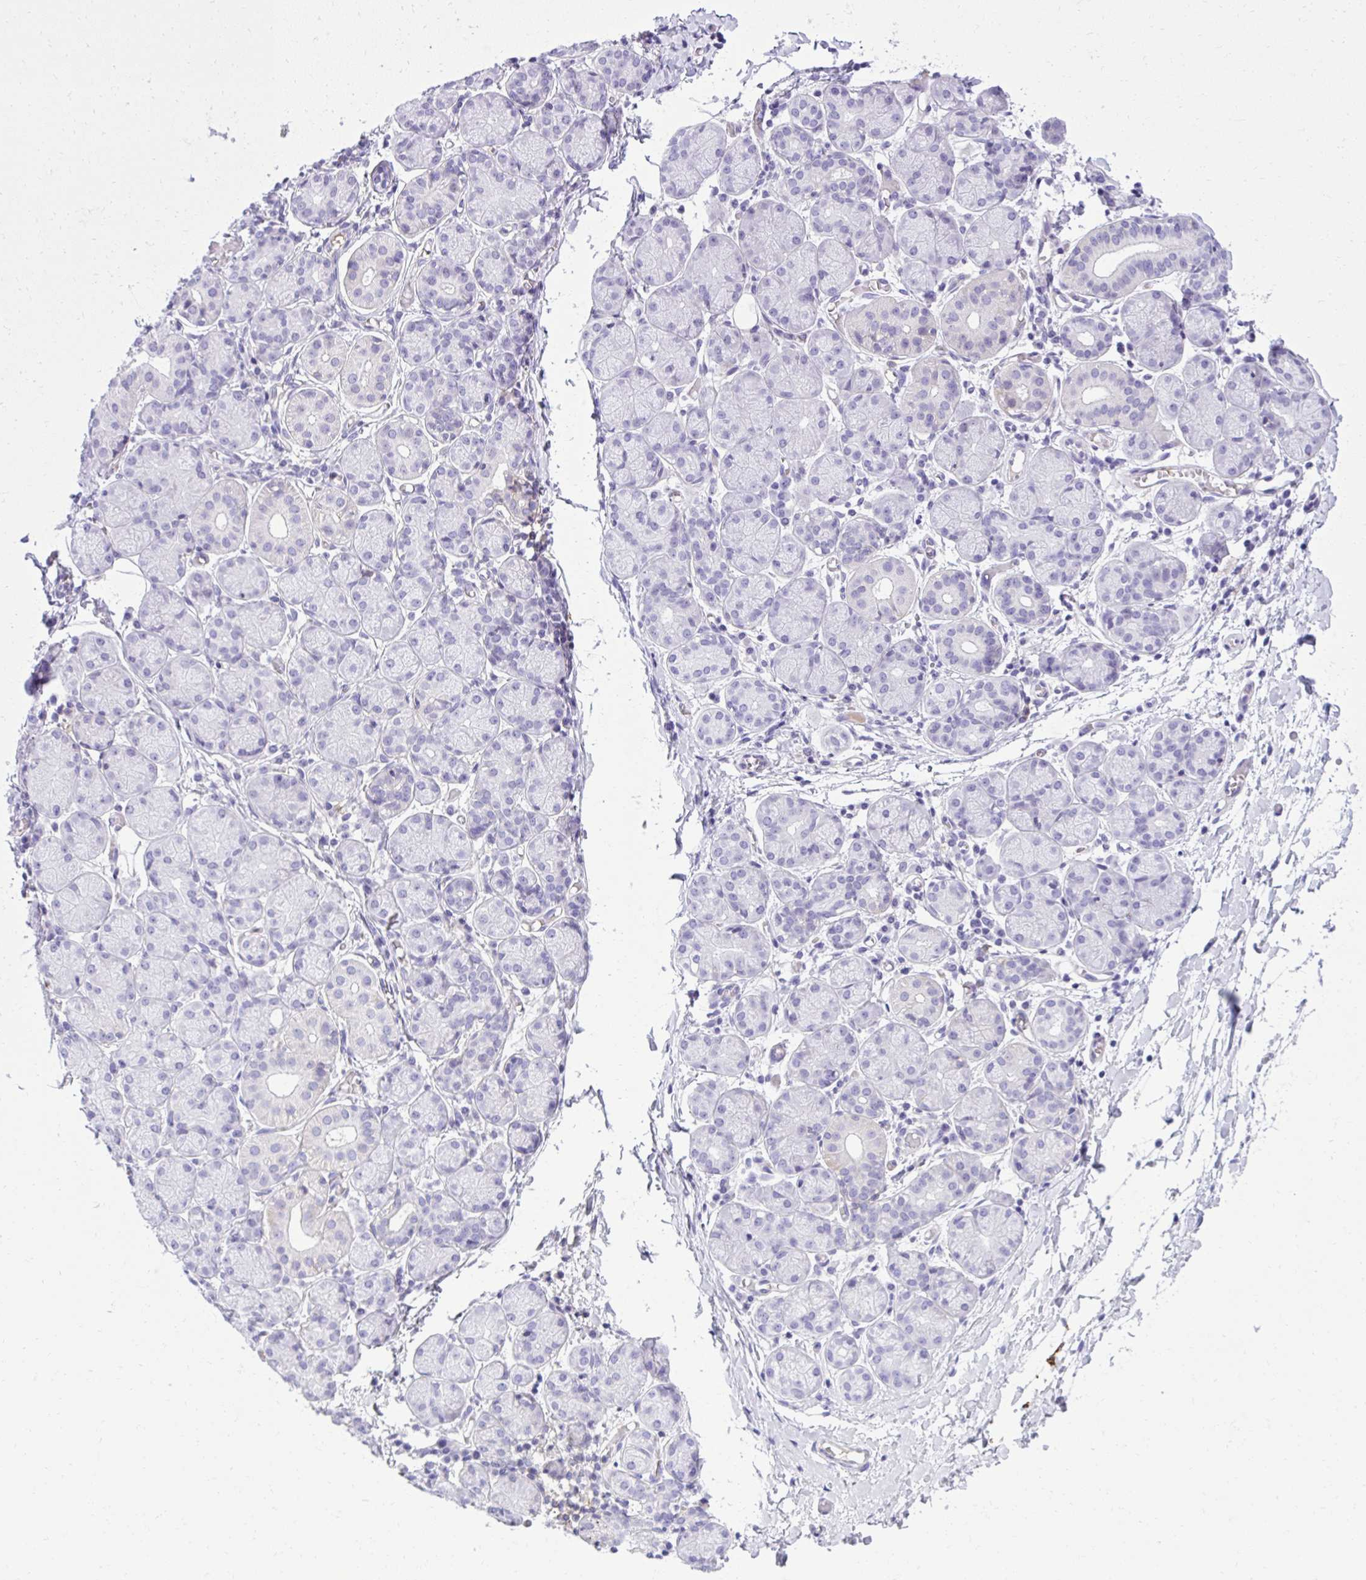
{"staining": {"intensity": "negative", "quantity": "none", "location": "none"}, "tissue": "salivary gland", "cell_type": "Glandular cells", "image_type": "normal", "snomed": [{"axis": "morphology", "description": "Normal tissue, NOS"}, {"axis": "topography", "description": "Salivary gland"}], "caption": "A photomicrograph of salivary gland stained for a protein demonstrates no brown staining in glandular cells. (DAB (3,3'-diaminobenzidine) immunohistochemistry with hematoxylin counter stain).", "gene": "PITPNM3", "patient": {"sex": "female", "age": 24}}